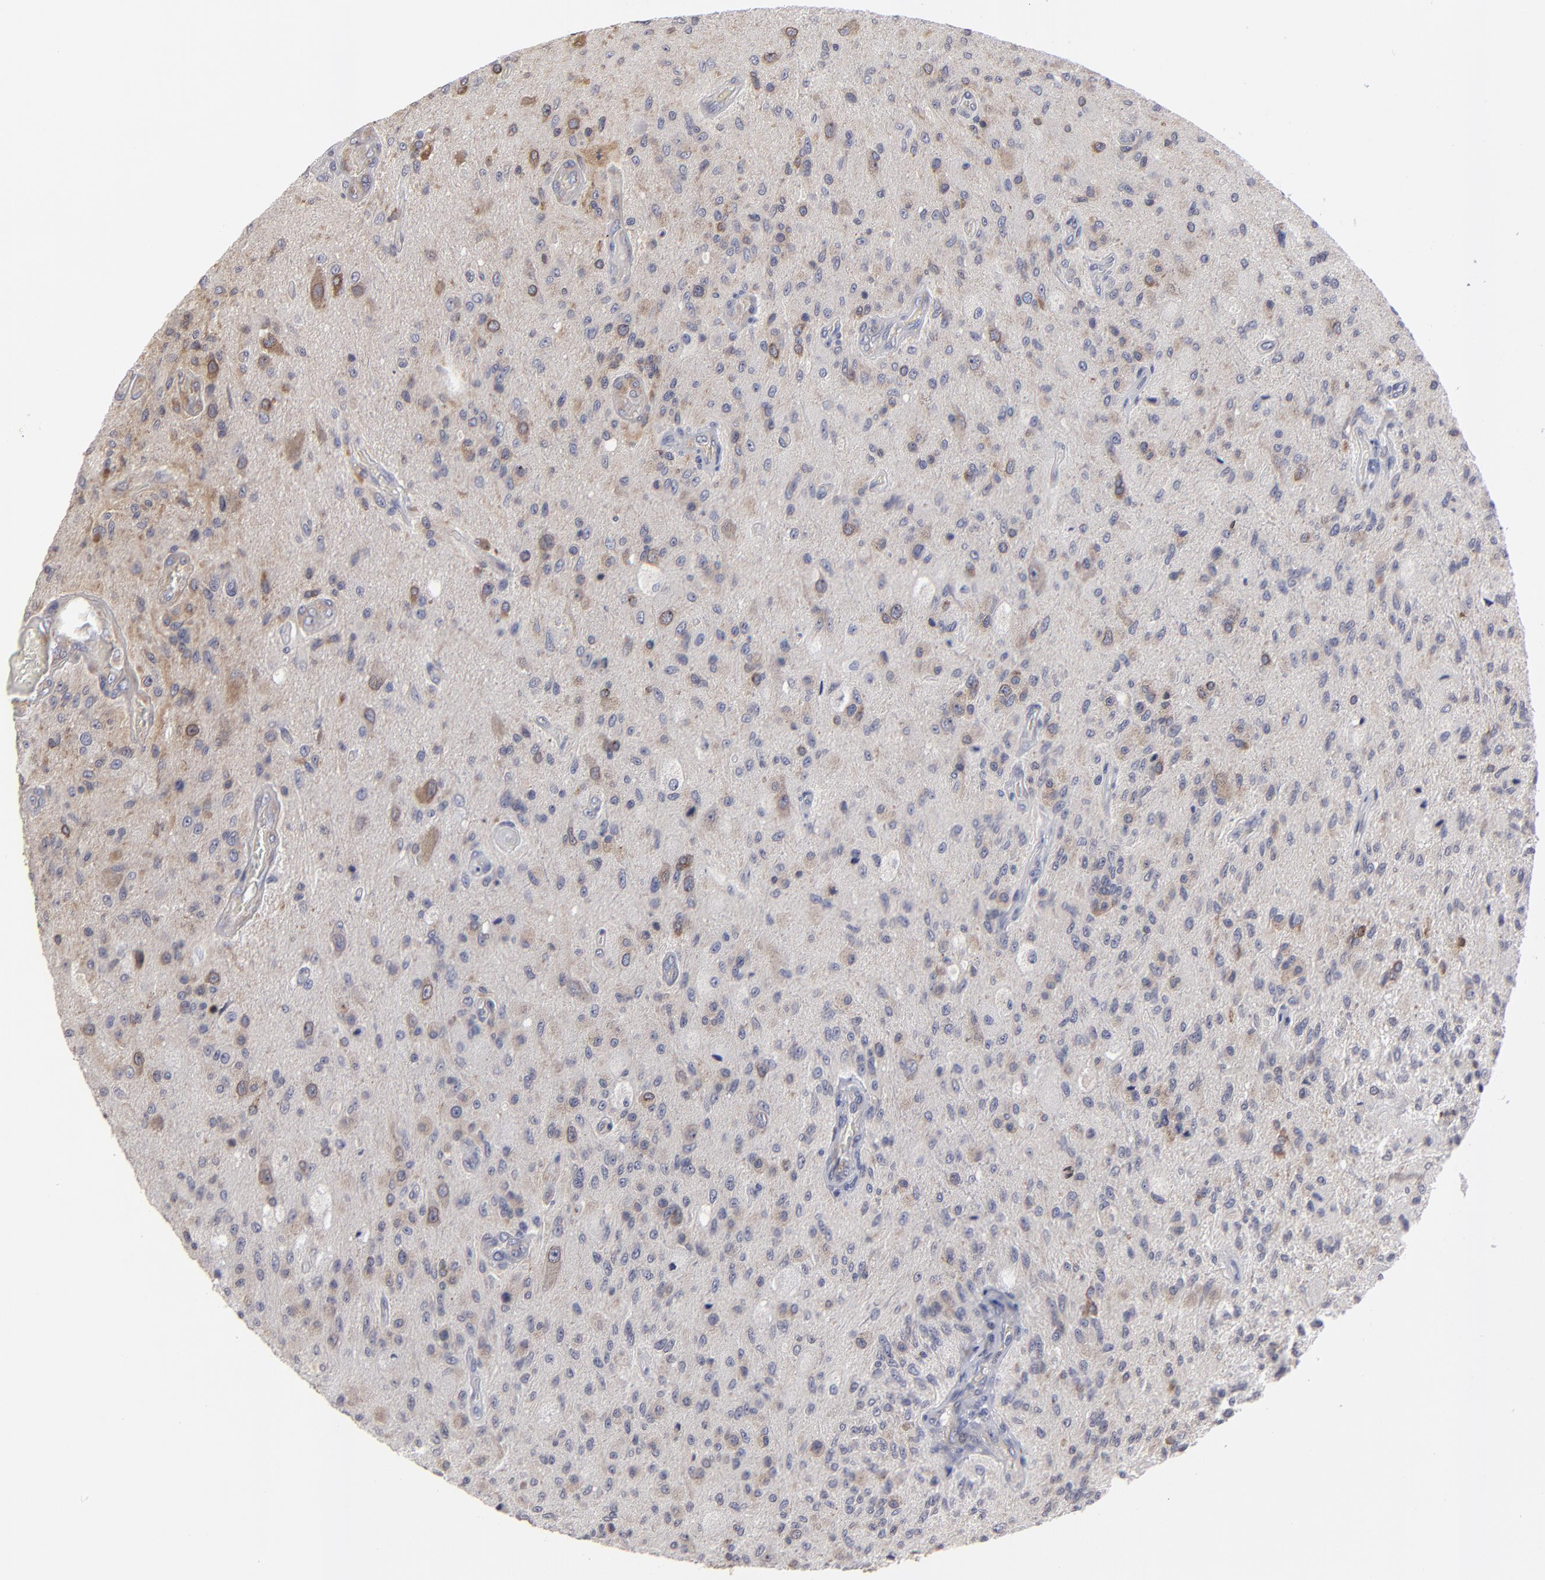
{"staining": {"intensity": "moderate", "quantity": "25%-75%", "location": "cytoplasmic/membranous"}, "tissue": "glioma", "cell_type": "Tumor cells", "image_type": "cancer", "snomed": [{"axis": "morphology", "description": "Normal tissue, NOS"}, {"axis": "morphology", "description": "Glioma, malignant, High grade"}, {"axis": "topography", "description": "Cerebral cortex"}], "caption": "High-grade glioma (malignant) stained with a protein marker displays moderate staining in tumor cells.", "gene": "CEP97", "patient": {"sex": "male", "age": 77}}